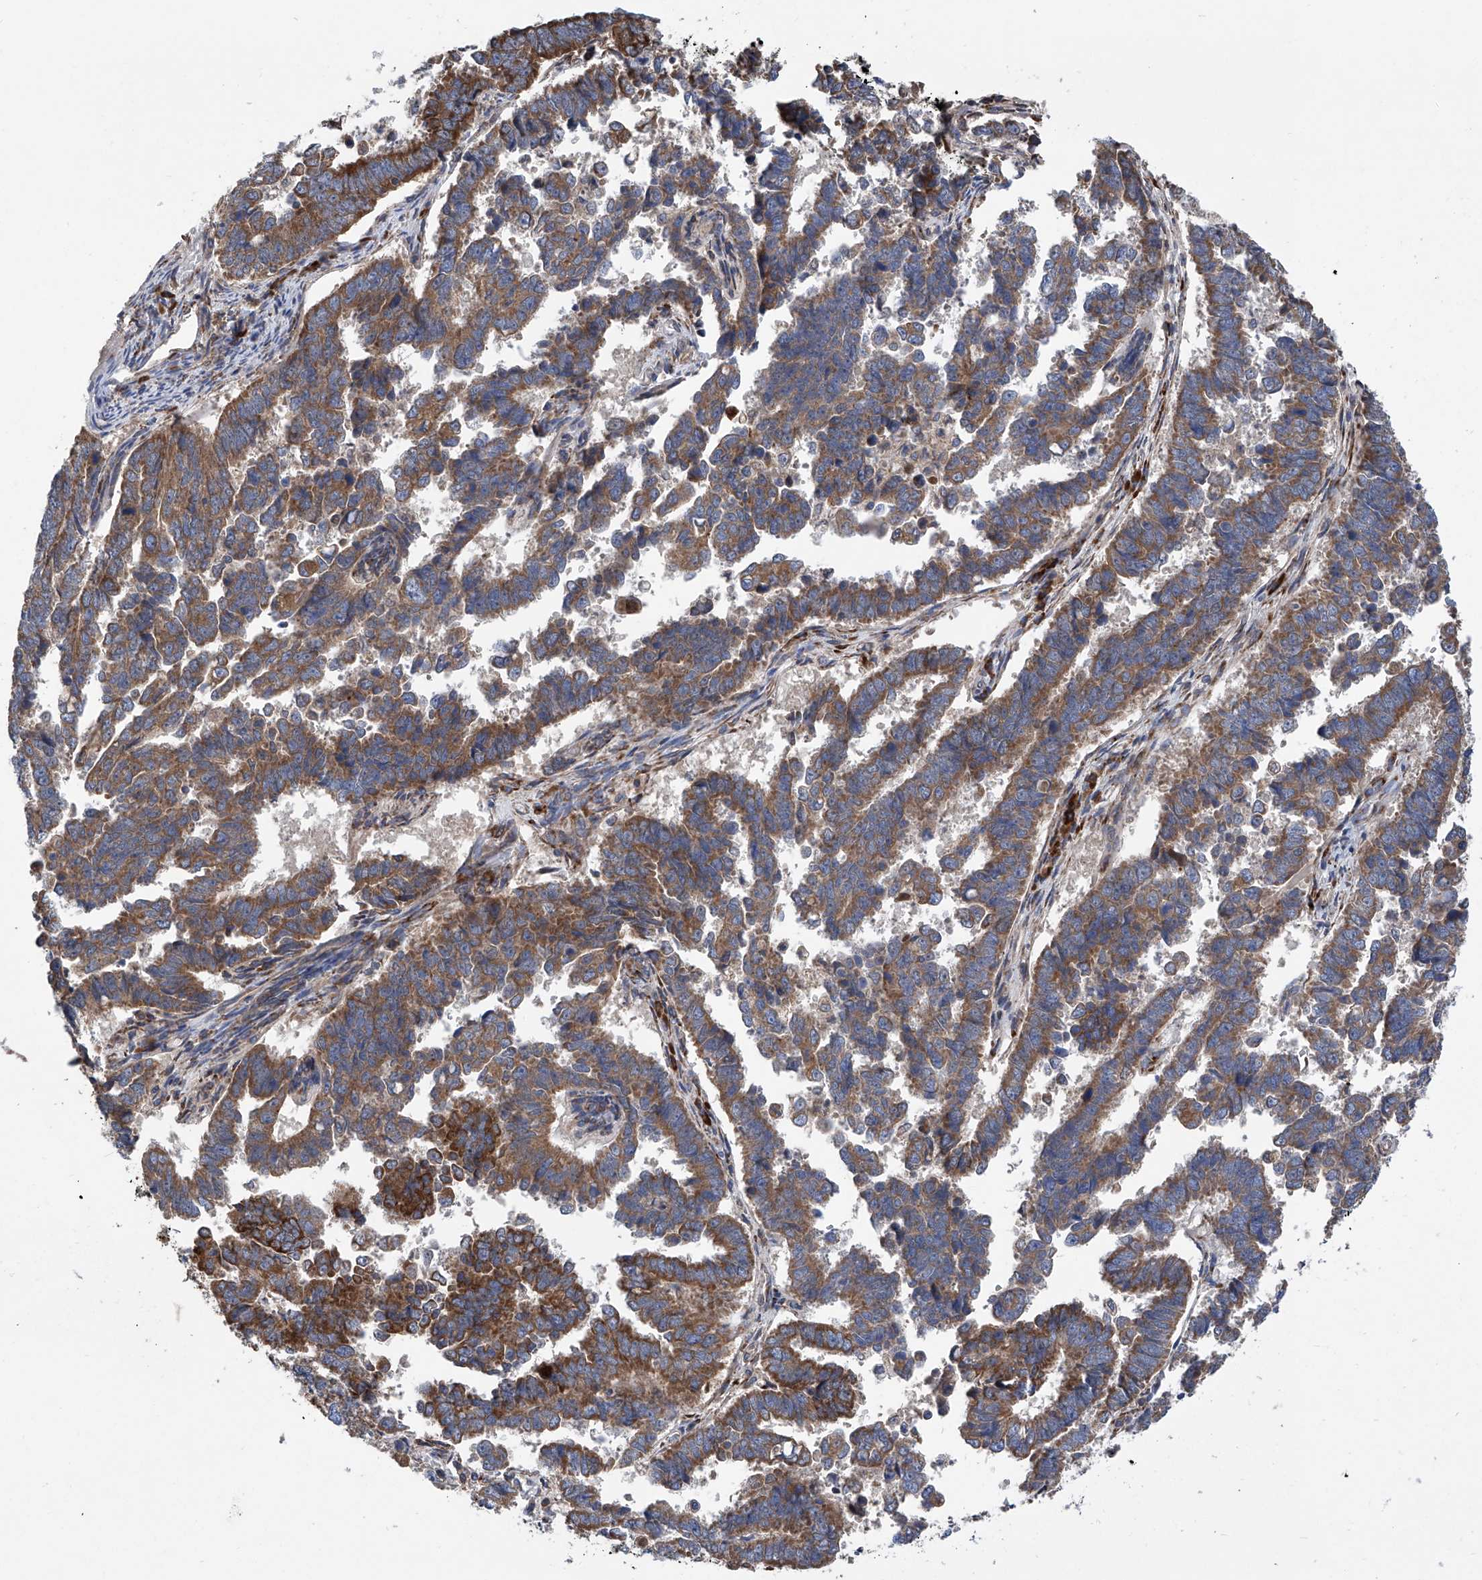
{"staining": {"intensity": "moderate", "quantity": ">75%", "location": "cytoplasmic/membranous"}, "tissue": "endometrial cancer", "cell_type": "Tumor cells", "image_type": "cancer", "snomed": [{"axis": "morphology", "description": "Adenocarcinoma, NOS"}, {"axis": "topography", "description": "Endometrium"}], "caption": "Tumor cells demonstrate moderate cytoplasmic/membranous positivity in approximately >75% of cells in endometrial adenocarcinoma.", "gene": "ASCC3", "patient": {"sex": "female", "age": 75}}